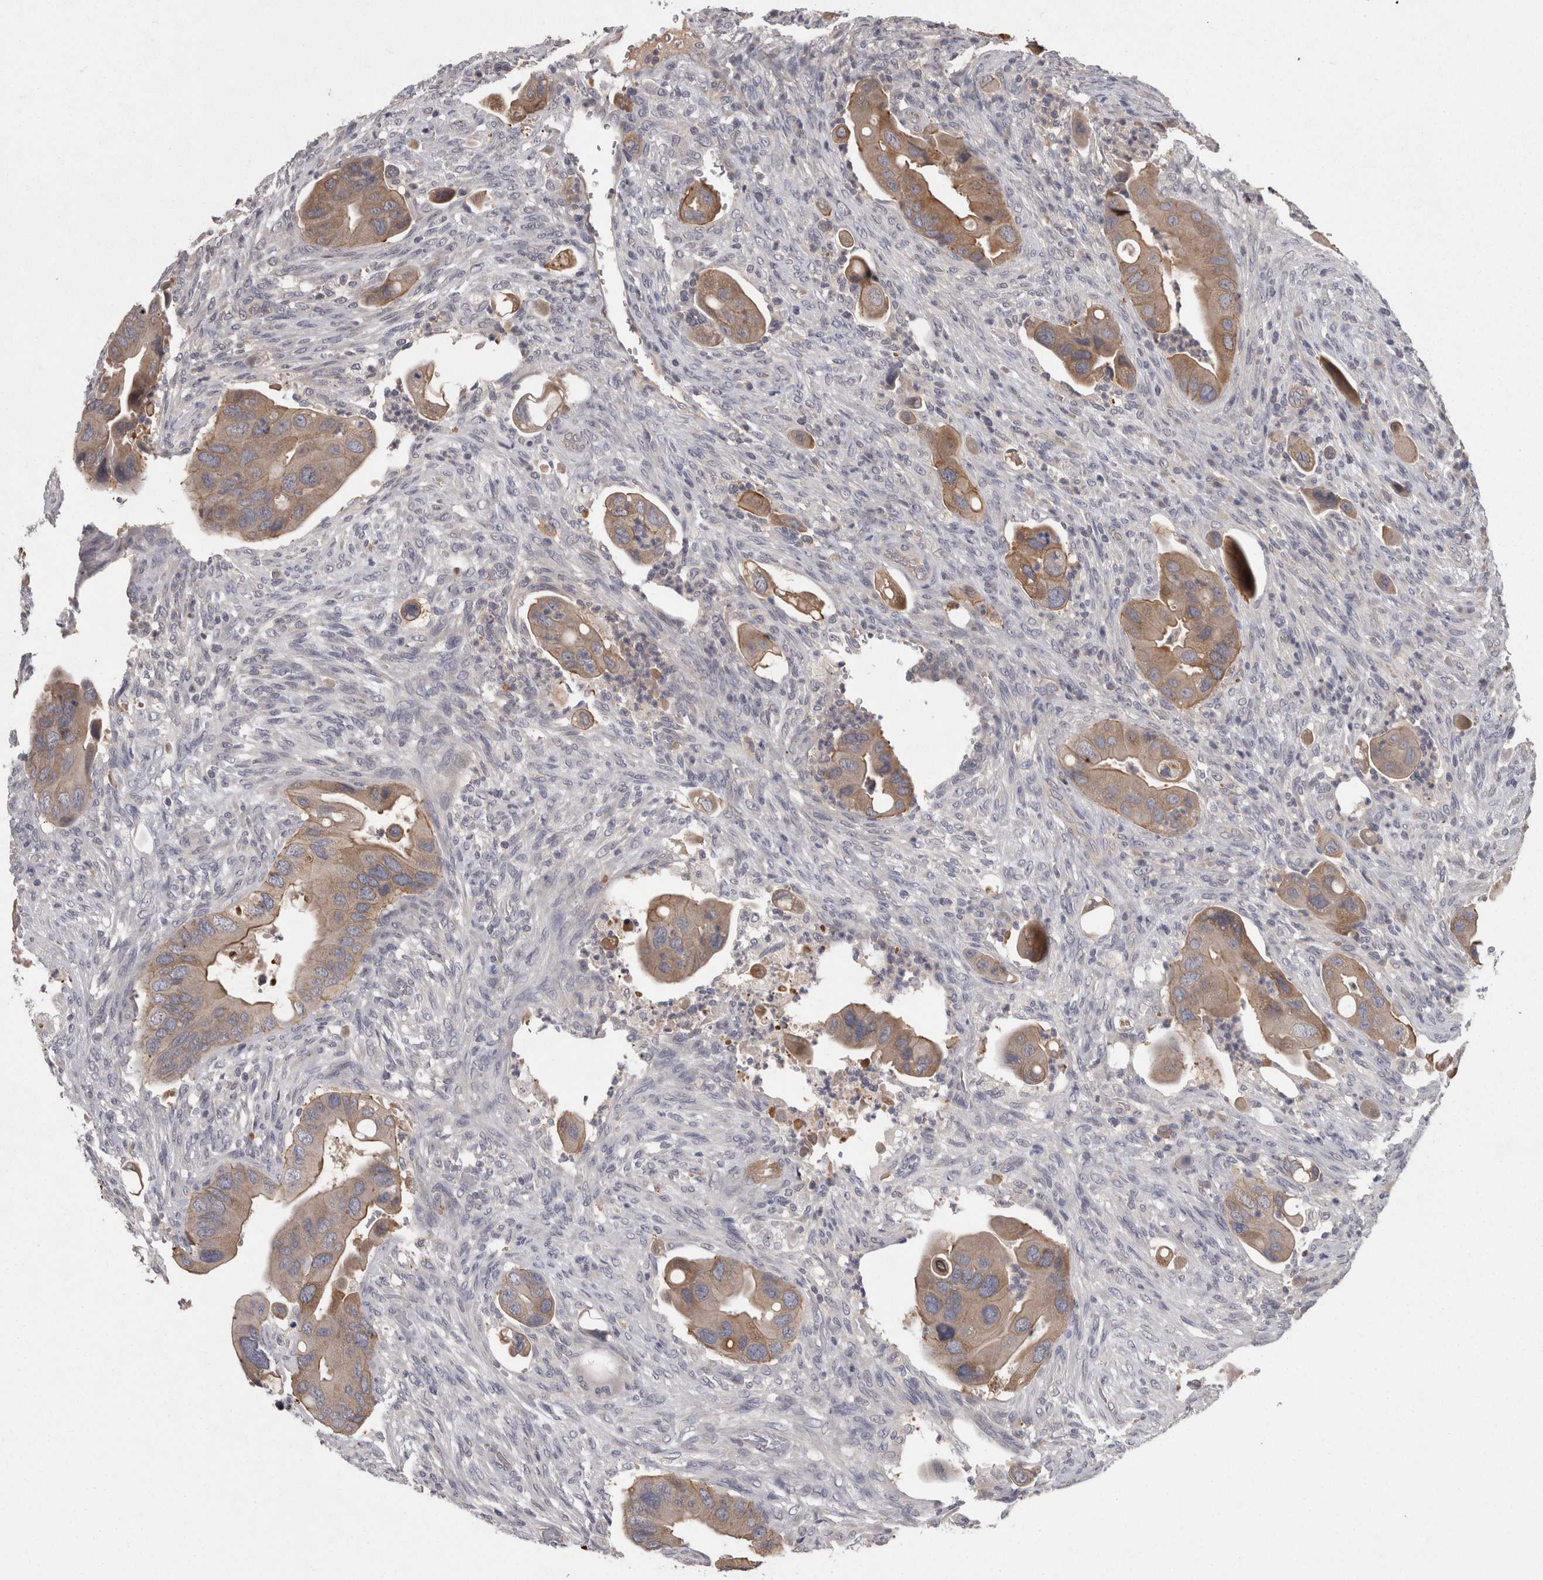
{"staining": {"intensity": "moderate", "quantity": ">75%", "location": "cytoplasmic/membranous"}, "tissue": "colorectal cancer", "cell_type": "Tumor cells", "image_type": "cancer", "snomed": [{"axis": "morphology", "description": "Adenocarcinoma, NOS"}, {"axis": "topography", "description": "Rectum"}], "caption": "Tumor cells show medium levels of moderate cytoplasmic/membranous expression in about >75% of cells in human adenocarcinoma (colorectal). (DAB (3,3'-diaminobenzidine) IHC with brightfield microscopy, high magnification).", "gene": "PON3", "patient": {"sex": "female", "age": 57}}